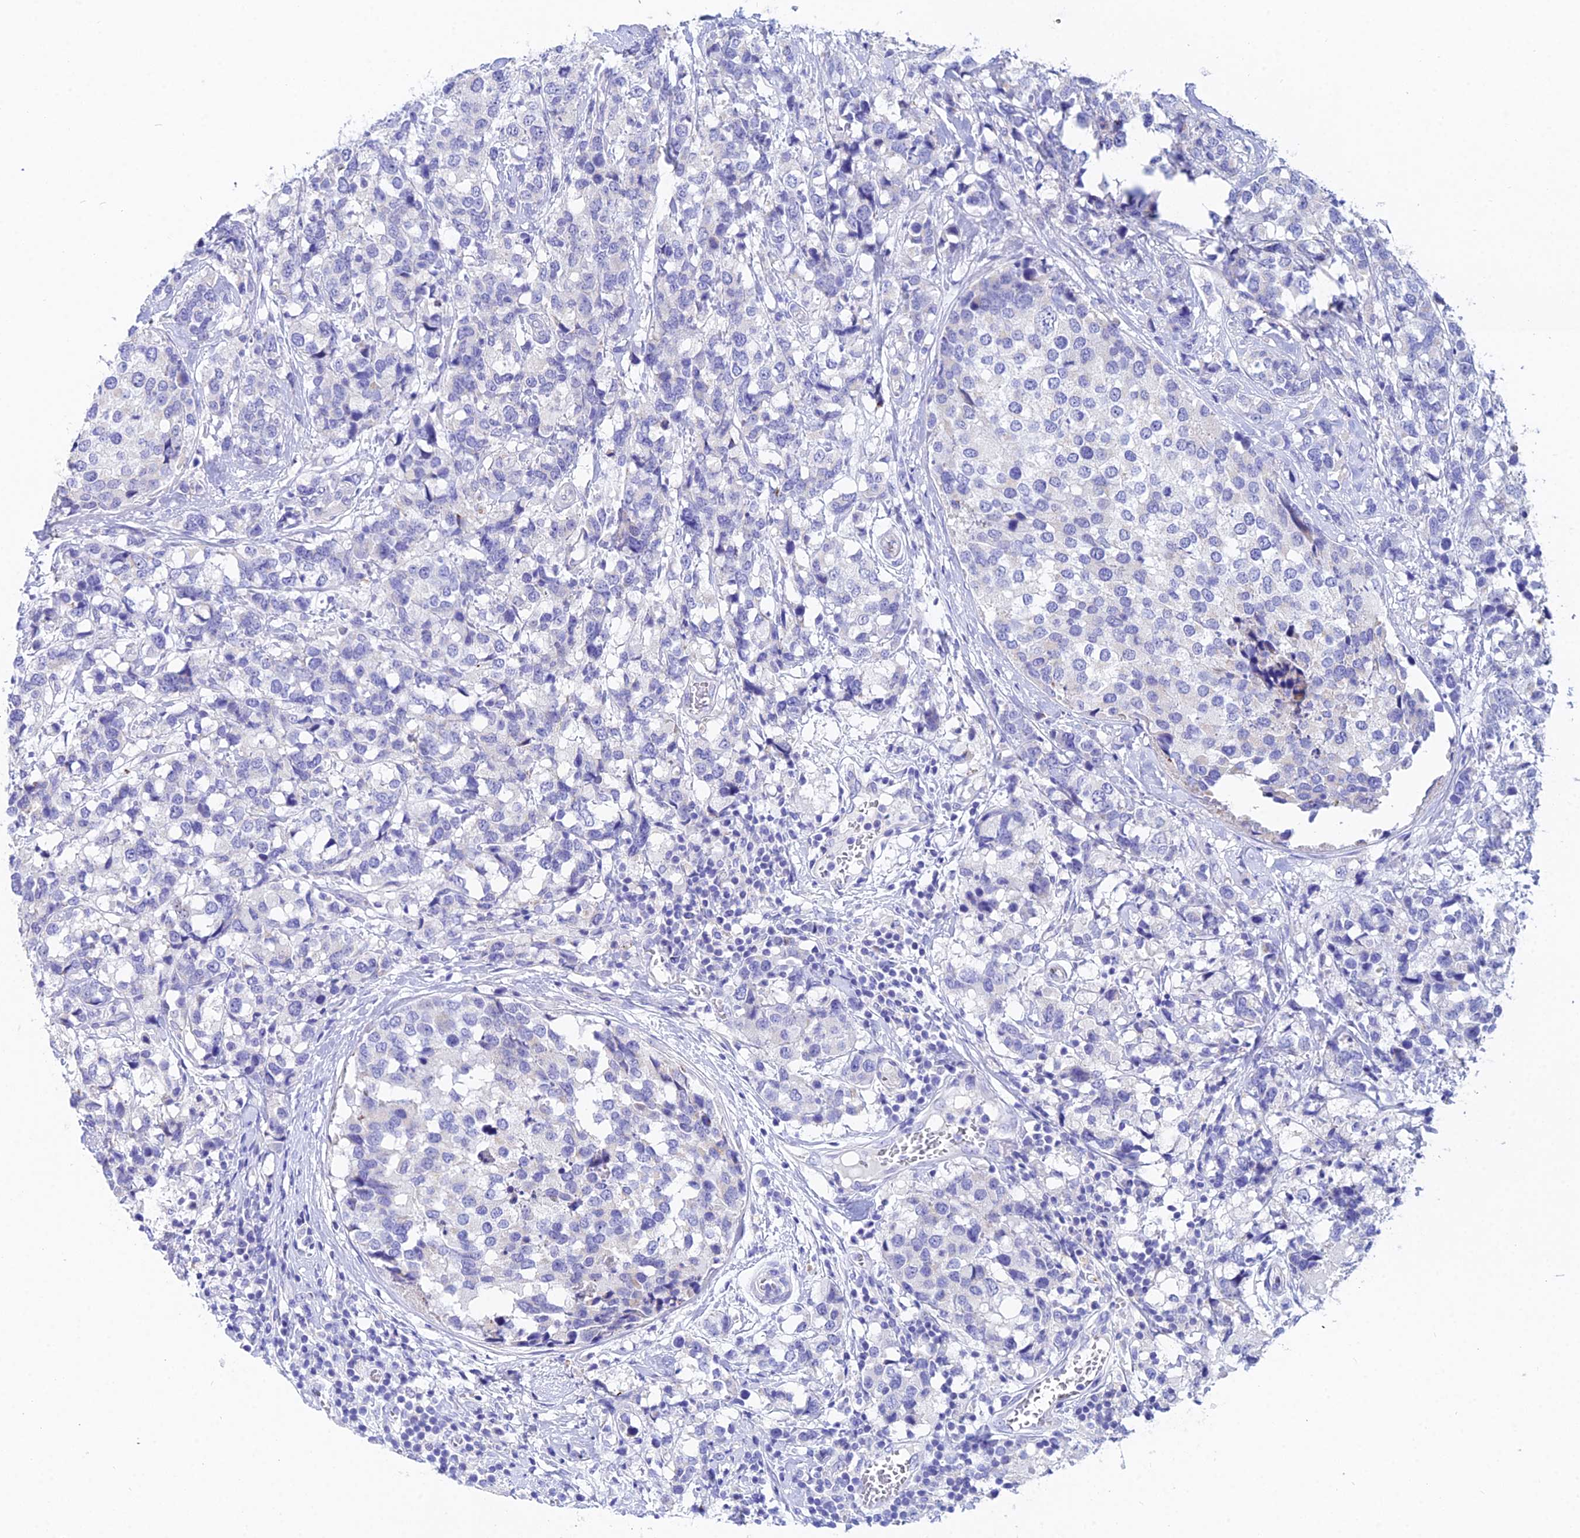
{"staining": {"intensity": "negative", "quantity": "none", "location": "none"}, "tissue": "breast cancer", "cell_type": "Tumor cells", "image_type": "cancer", "snomed": [{"axis": "morphology", "description": "Lobular carcinoma"}, {"axis": "topography", "description": "Breast"}], "caption": "Breast lobular carcinoma stained for a protein using immunohistochemistry (IHC) shows no staining tumor cells.", "gene": "CEP41", "patient": {"sex": "female", "age": 59}}